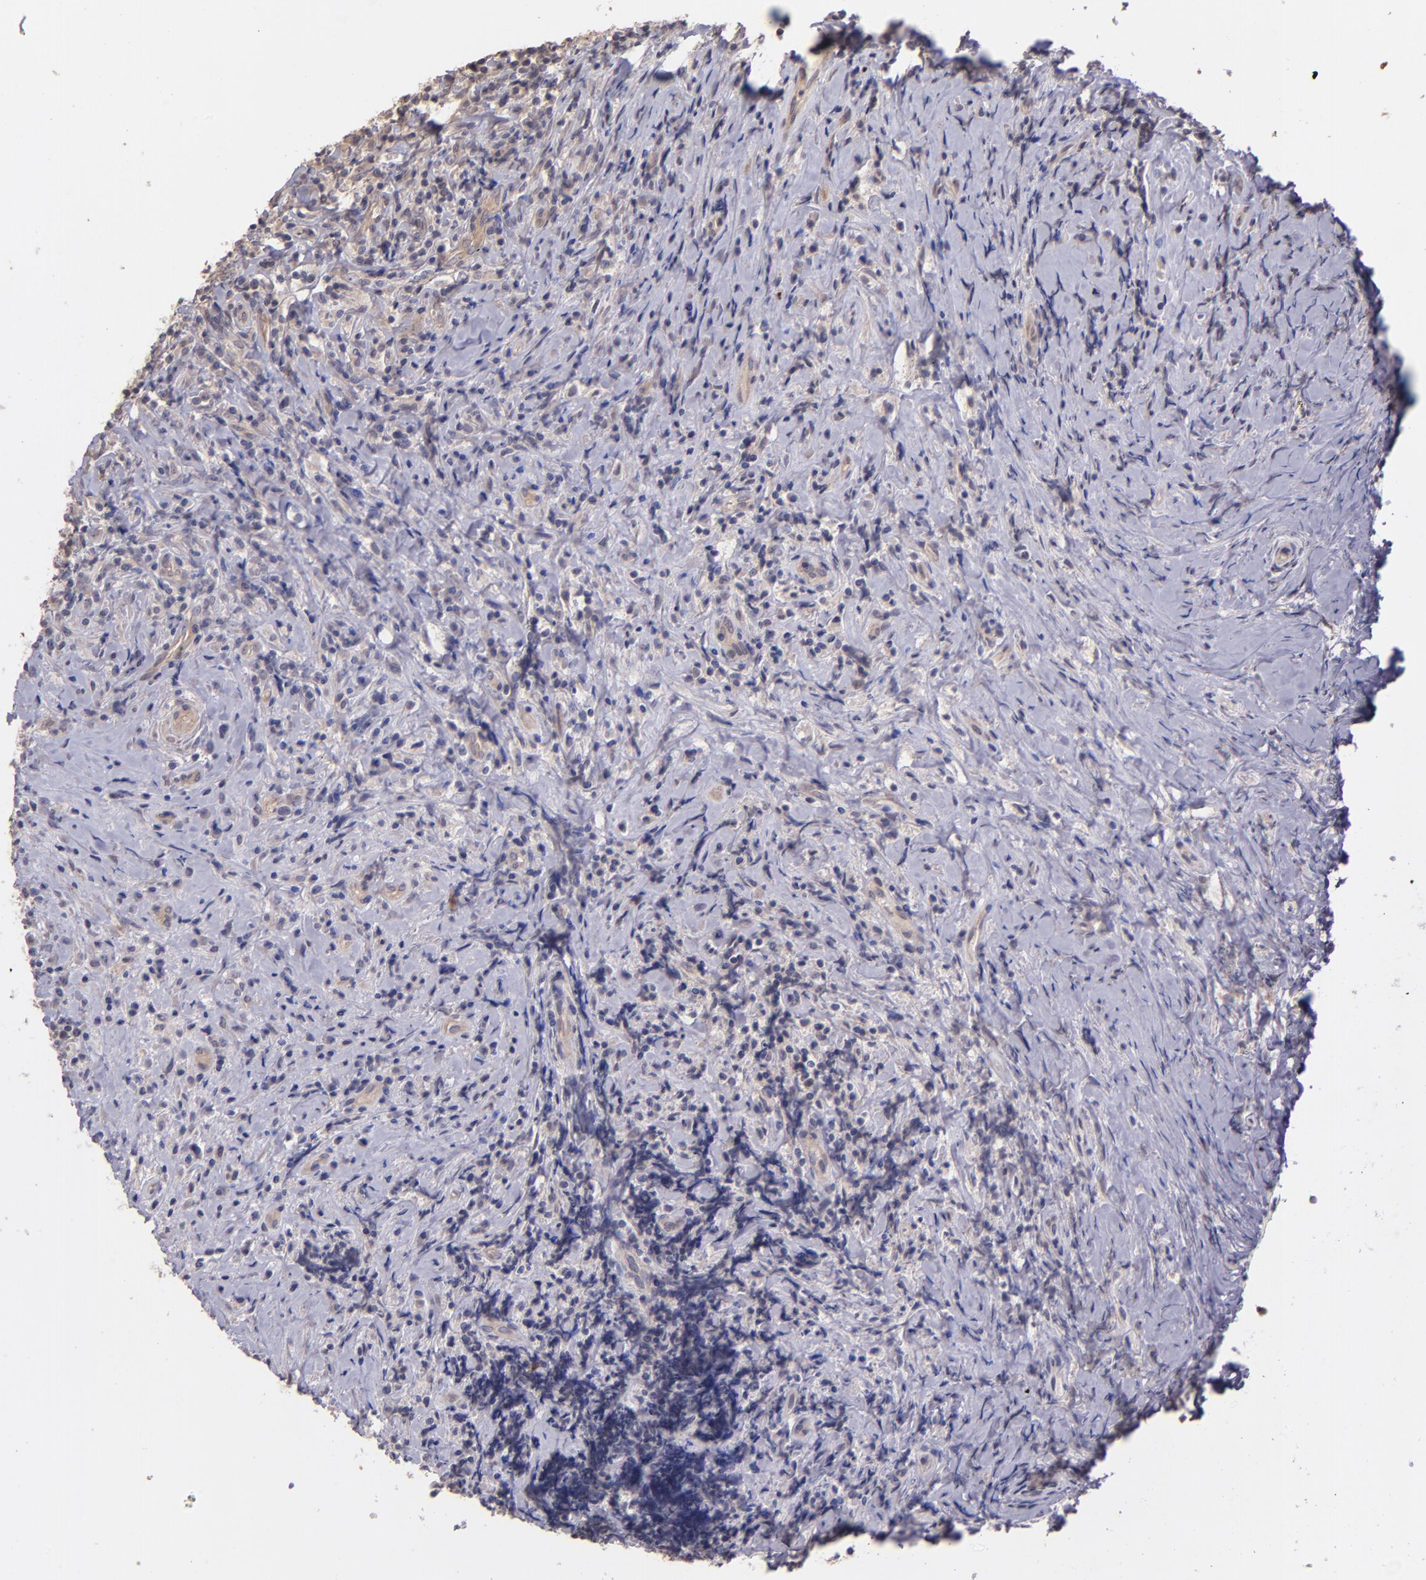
{"staining": {"intensity": "weak", "quantity": "<25%", "location": "cytoplasmic/membranous"}, "tissue": "lymphoma", "cell_type": "Tumor cells", "image_type": "cancer", "snomed": [{"axis": "morphology", "description": "Hodgkin's disease, NOS"}, {"axis": "topography", "description": "Lymph node"}], "caption": "IHC micrograph of lymphoma stained for a protein (brown), which demonstrates no positivity in tumor cells.", "gene": "NUP62CL", "patient": {"sex": "female", "age": 25}}